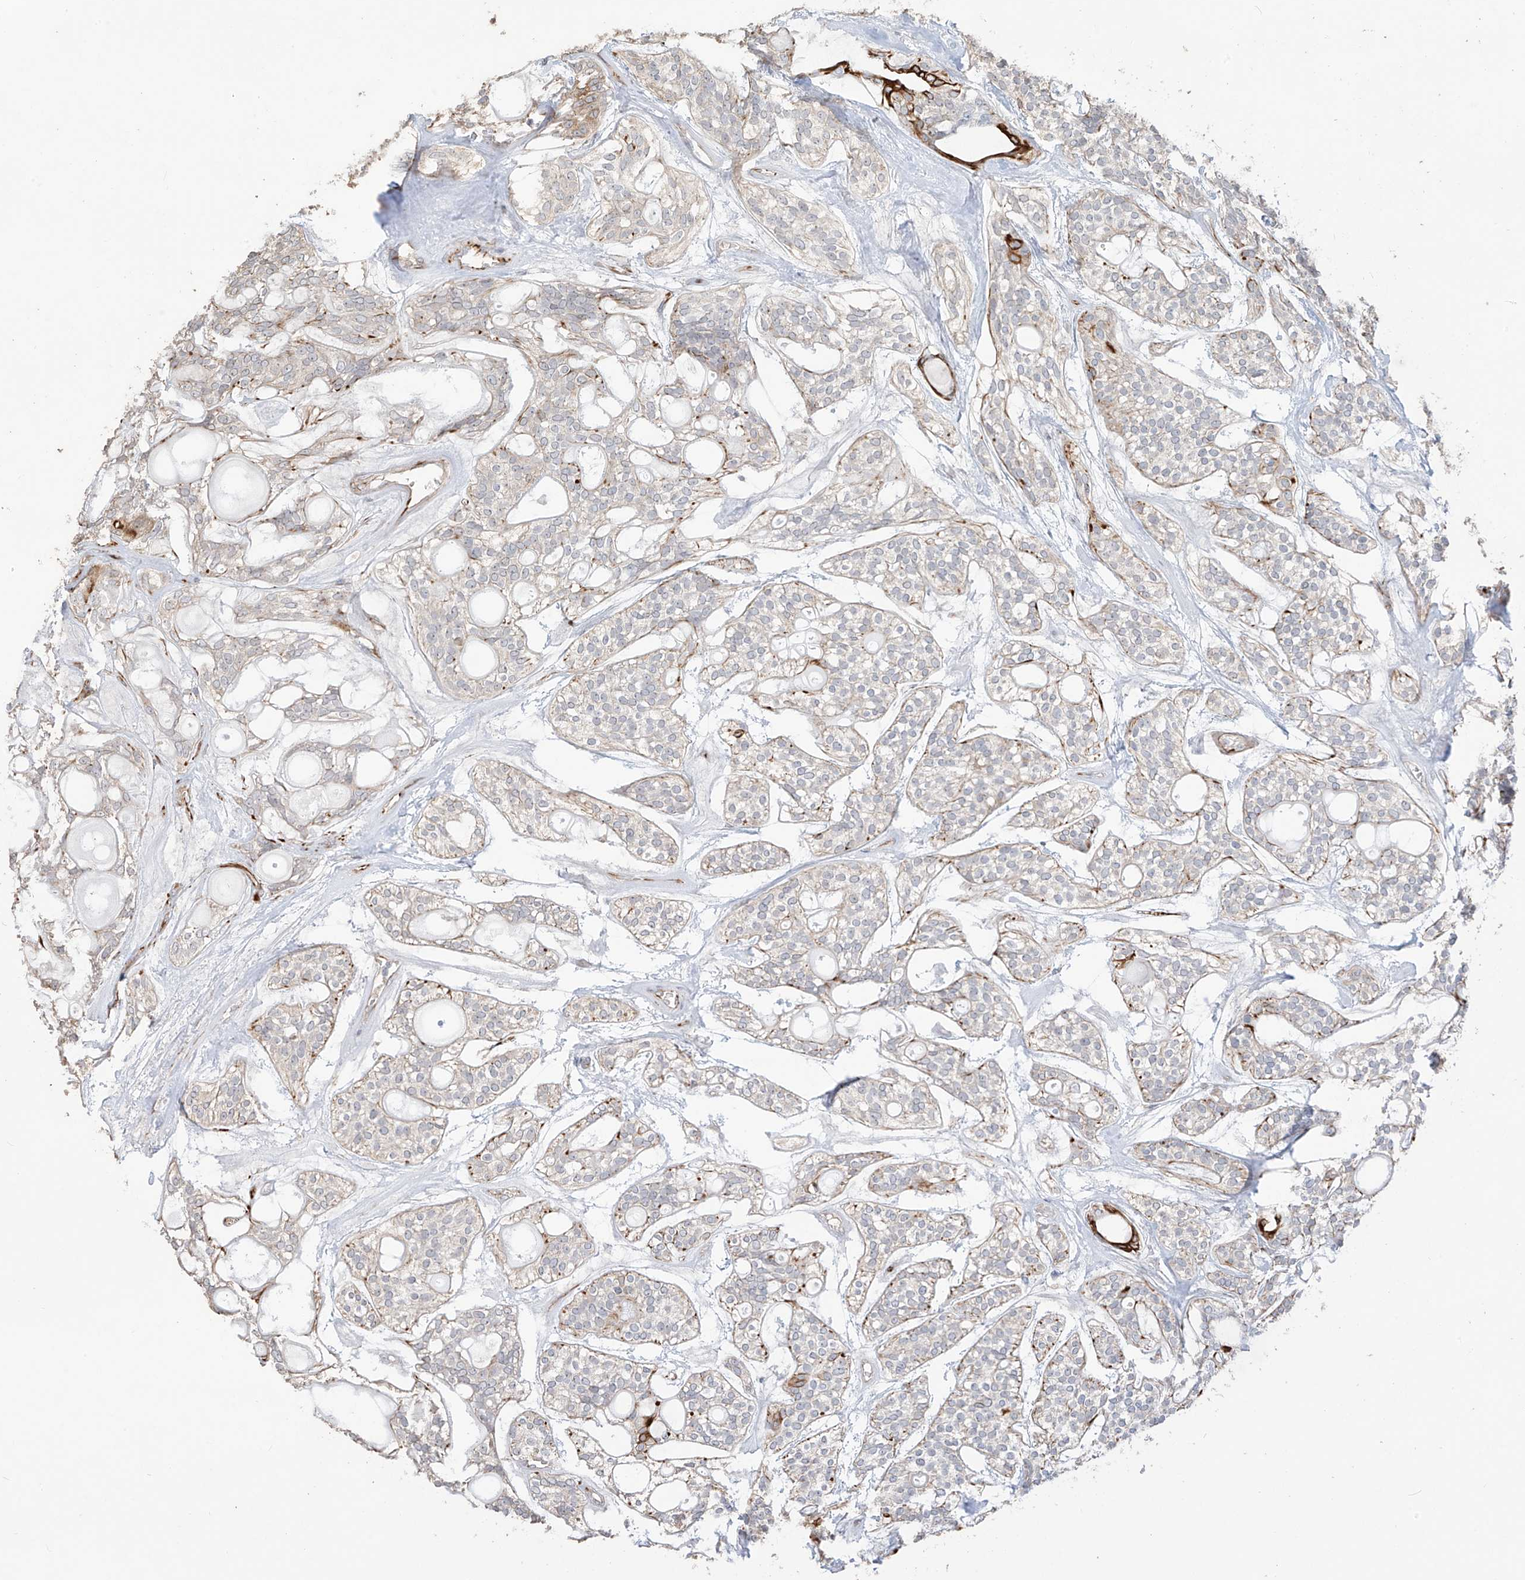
{"staining": {"intensity": "negative", "quantity": "none", "location": "none"}, "tissue": "head and neck cancer", "cell_type": "Tumor cells", "image_type": "cancer", "snomed": [{"axis": "morphology", "description": "Adenocarcinoma, NOS"}, {"axis": "topography", "description": "Head-Neck"}], "caption": "A micrograph of human adenocarcinoma (head and neck) is negative for staining in tumor cells.", "gene": "DCDC2", "patient": {"sex": "male", "age": 66}}